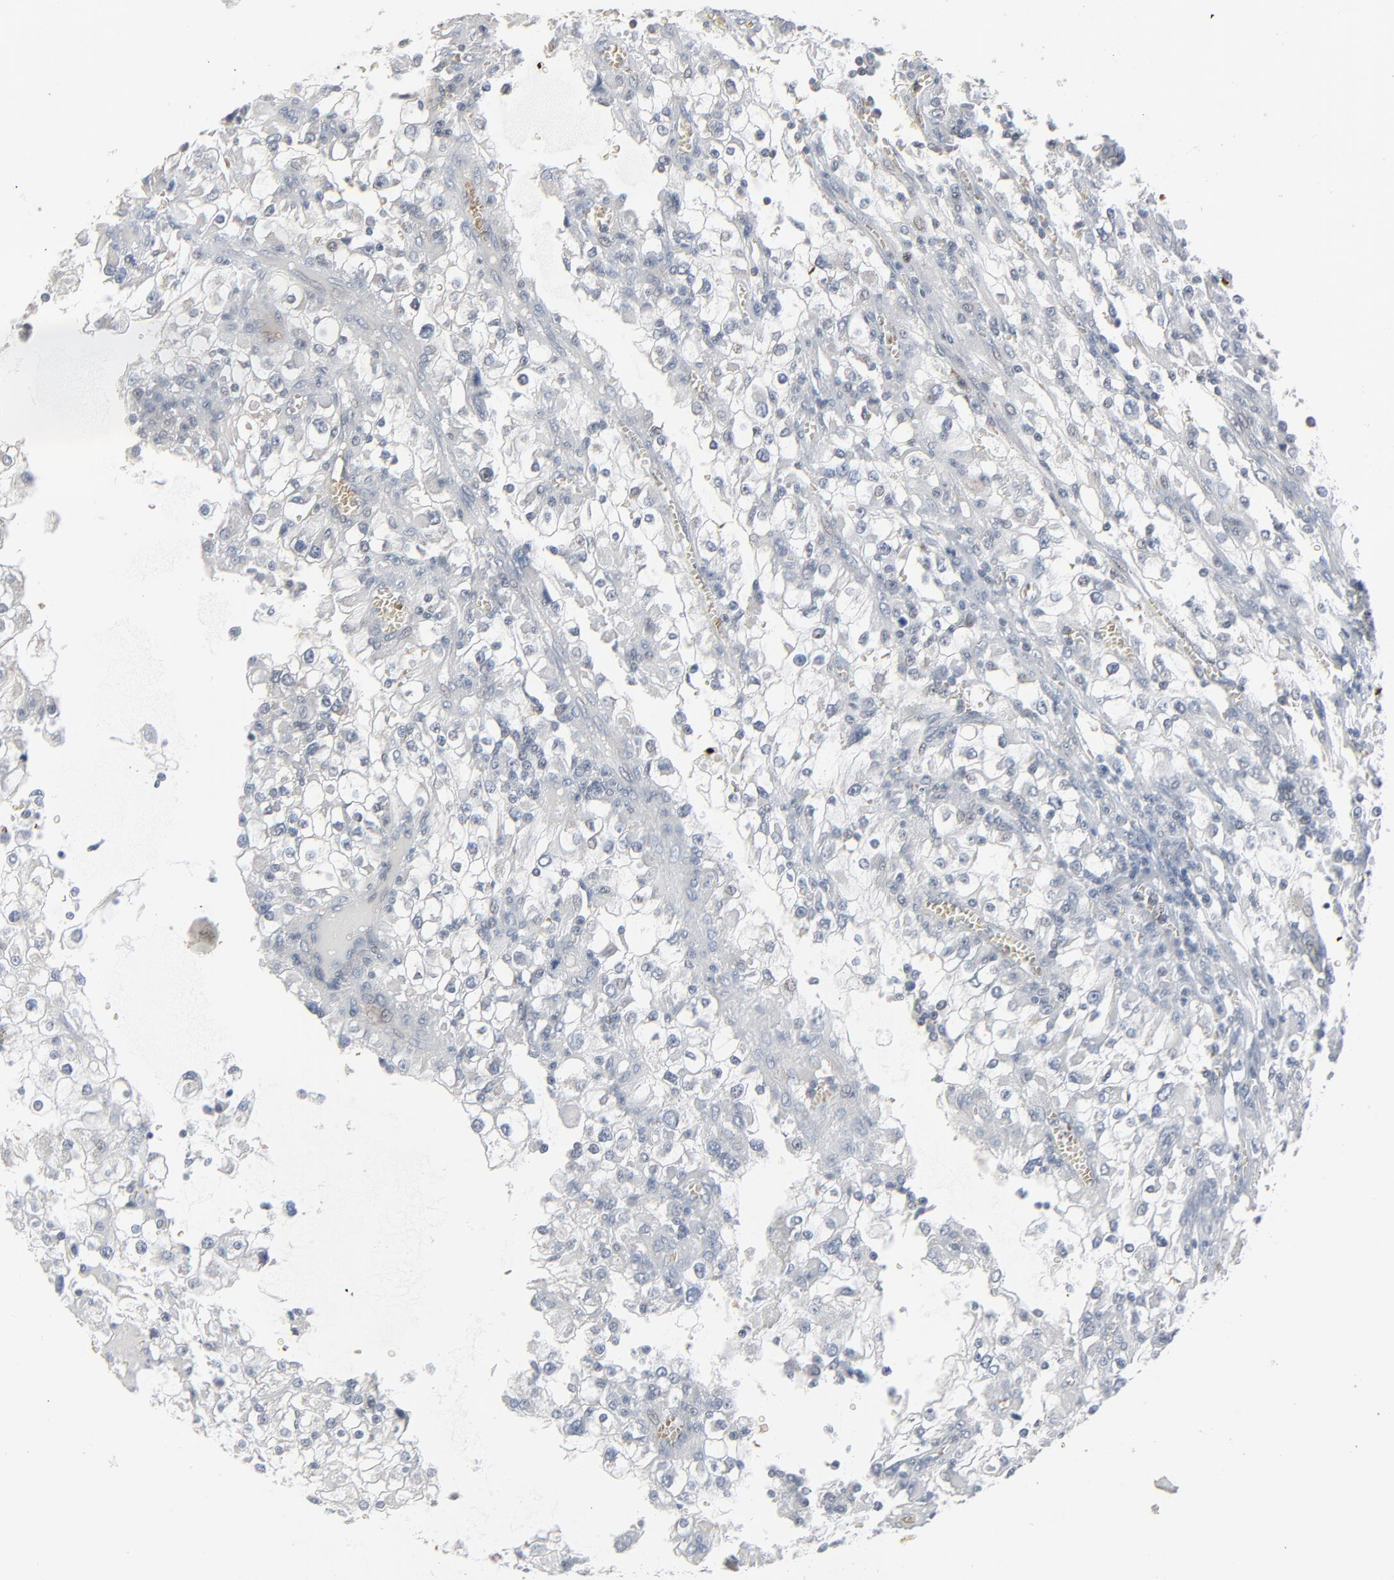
{"staining": {"intensity": "negative", "quantity": "none", "location": "none"}, "tissue": "renal cancer", "cell_type": "Tumor cells", "image_type": "cancer", "snomed": [{"axis": "morphology", "description": "Adenocarcinoma, NOS"}, {"axis": "topography", "description": "Kidney"}], "caption": "There is no significant positivity in tumor cells of renal adenocarcinoma.", "gene": "SAGE1", "patient": {"sex": "female", "age": 52}}